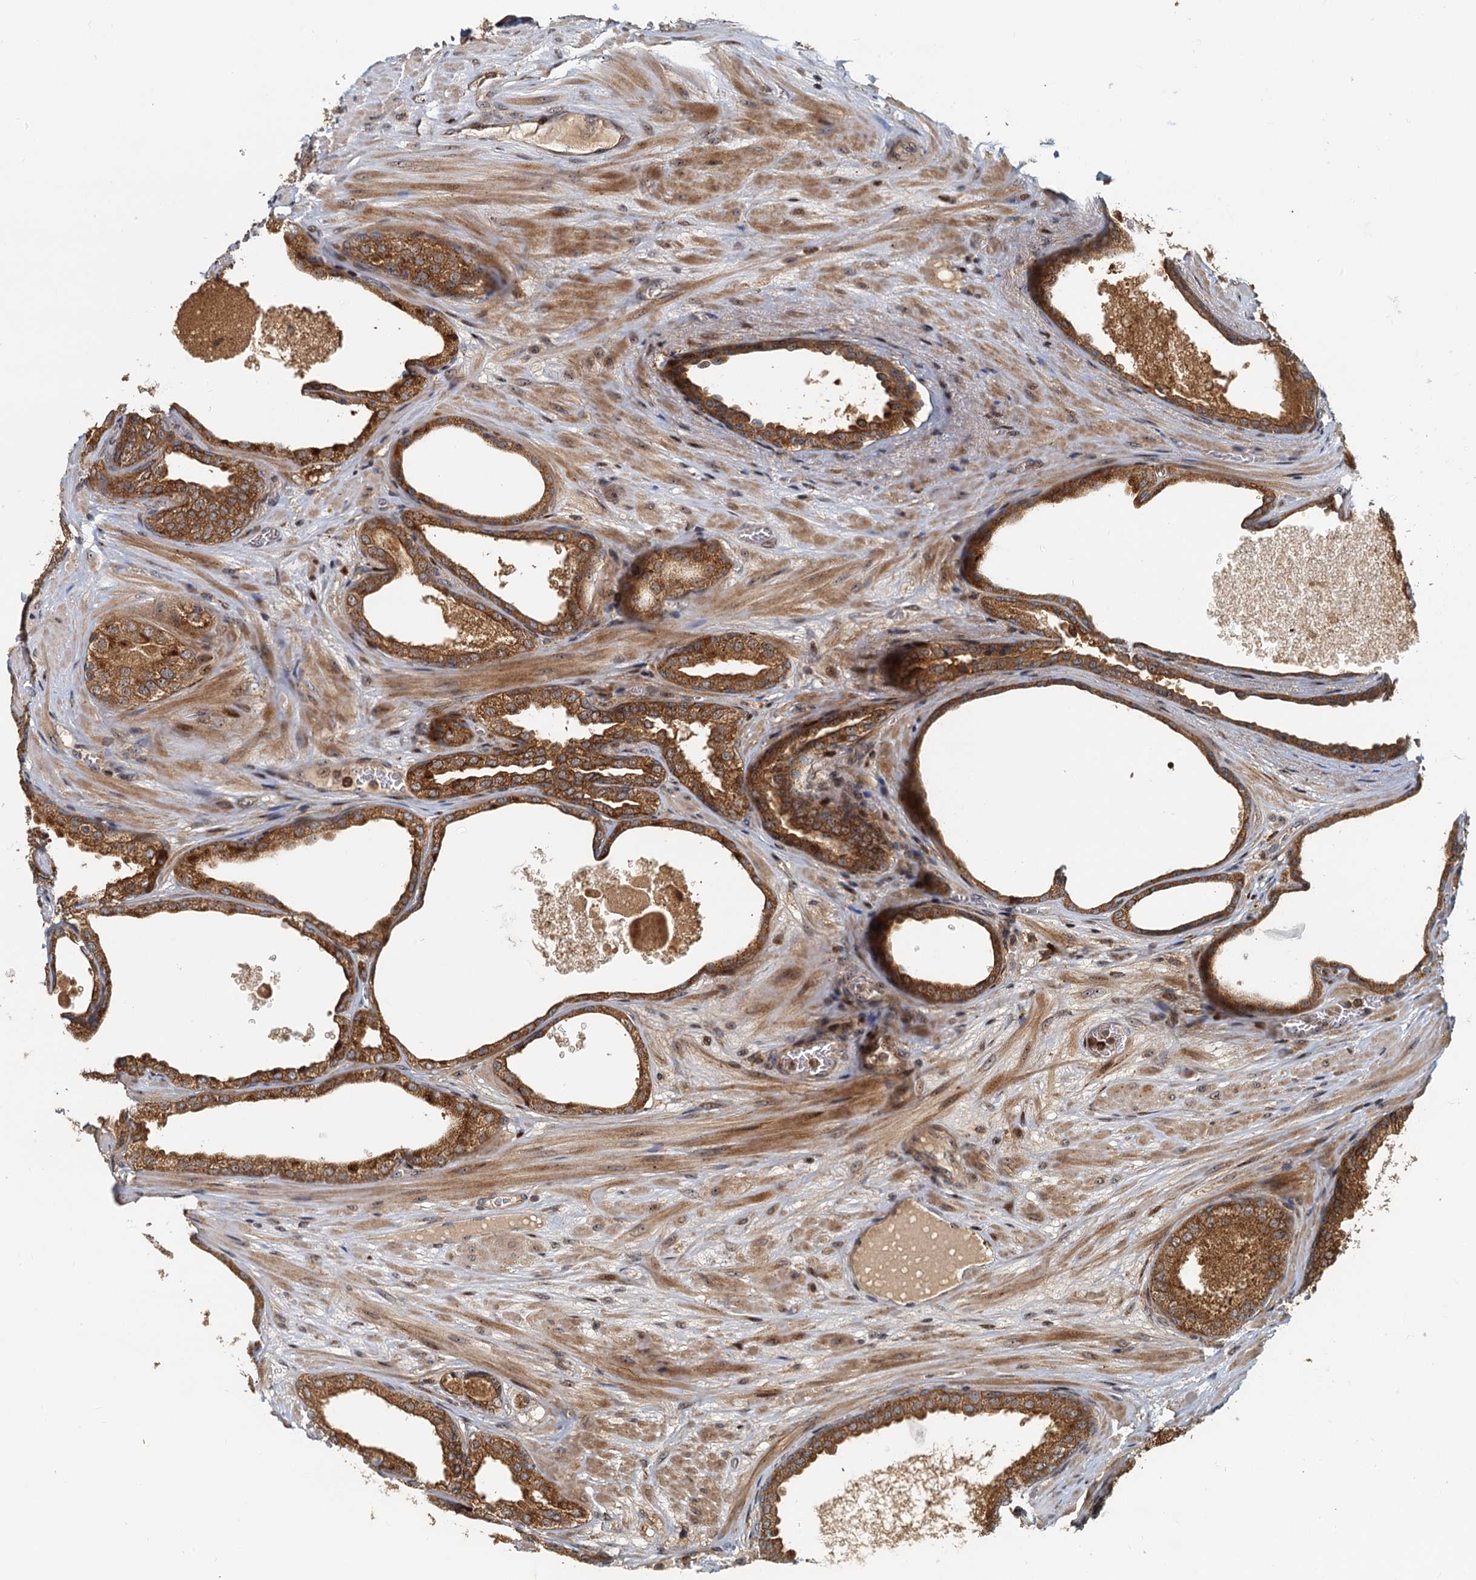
{"staining": {"intensity": "strong", "quantity": ">75%", "location": "cytoplasmic/membranous,nuclear"}, "tissue": "prostate cancer", "cell_type": "Tumor cells", "image_type": "cancer", "snomed": [{"axis": "morphology", "description": "Adenocarcinoma, High grade"}, {"axis": "topography", "description": "Prostate"}], "caption": "Prostate cancer stained with a protein marker reveals strong staining in tumor cells.", "gene": "TOLLIP", "patient": {"sex": "male", "age": 59}}